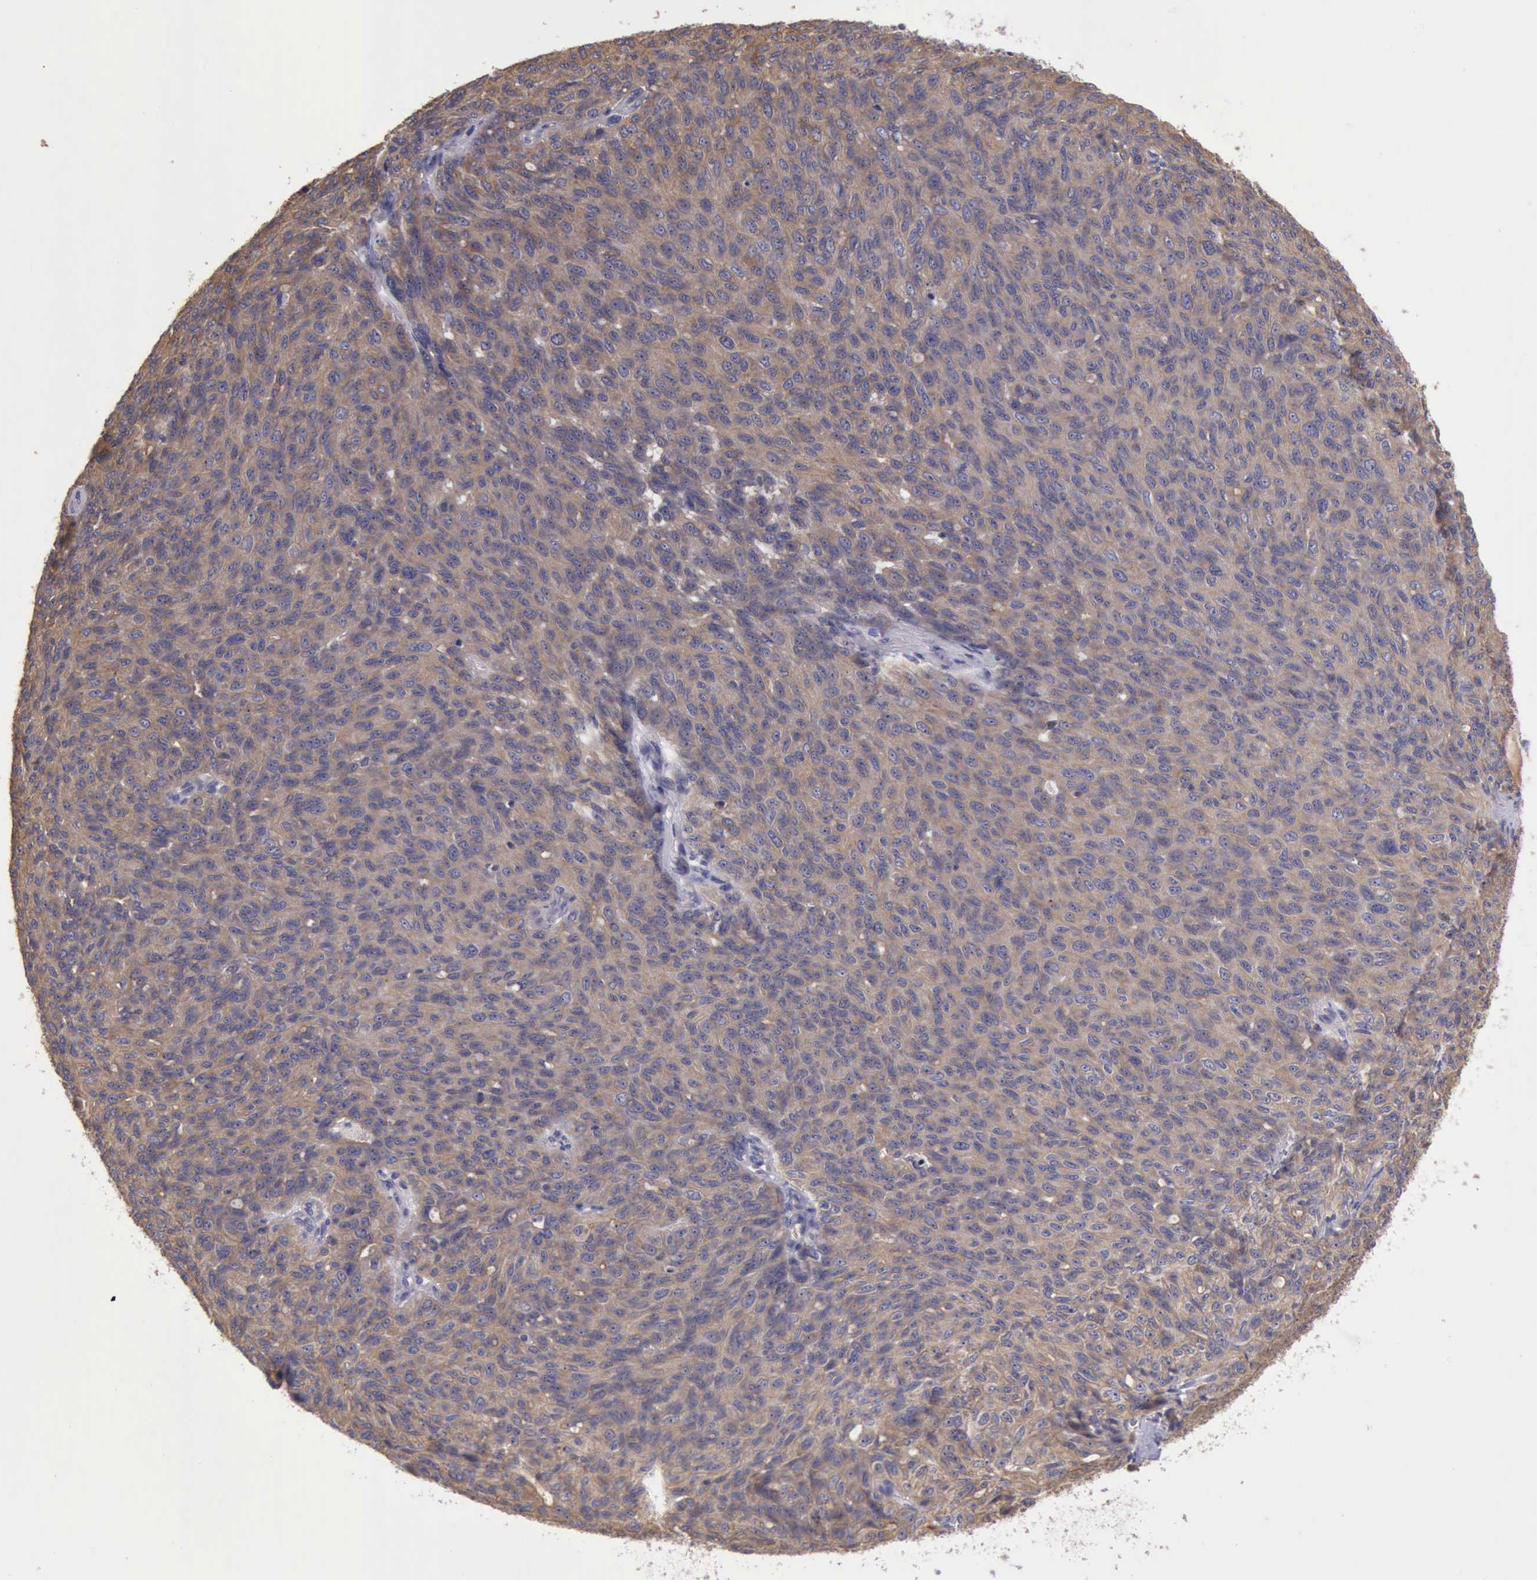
{"staining": {"intensity": "negative", "quantity": "none", "location": "none"}, "tissue": "ovarian cancer", "cell_type": "Tumor cells", "image_type": "cancer", "snomed": [{"axis": "morphology", "description": "Carcinoma, endometroid"}, {"axis": "topography", "description": "Ovary"}], "caption": "Immunohistochemistry (IHC) of ovarian cancer (endometroid carcinoma) demonstrates no positivity in tumor cells.", "gene": "RAB39B", "patient": {"sex": "female", "age": 60}}